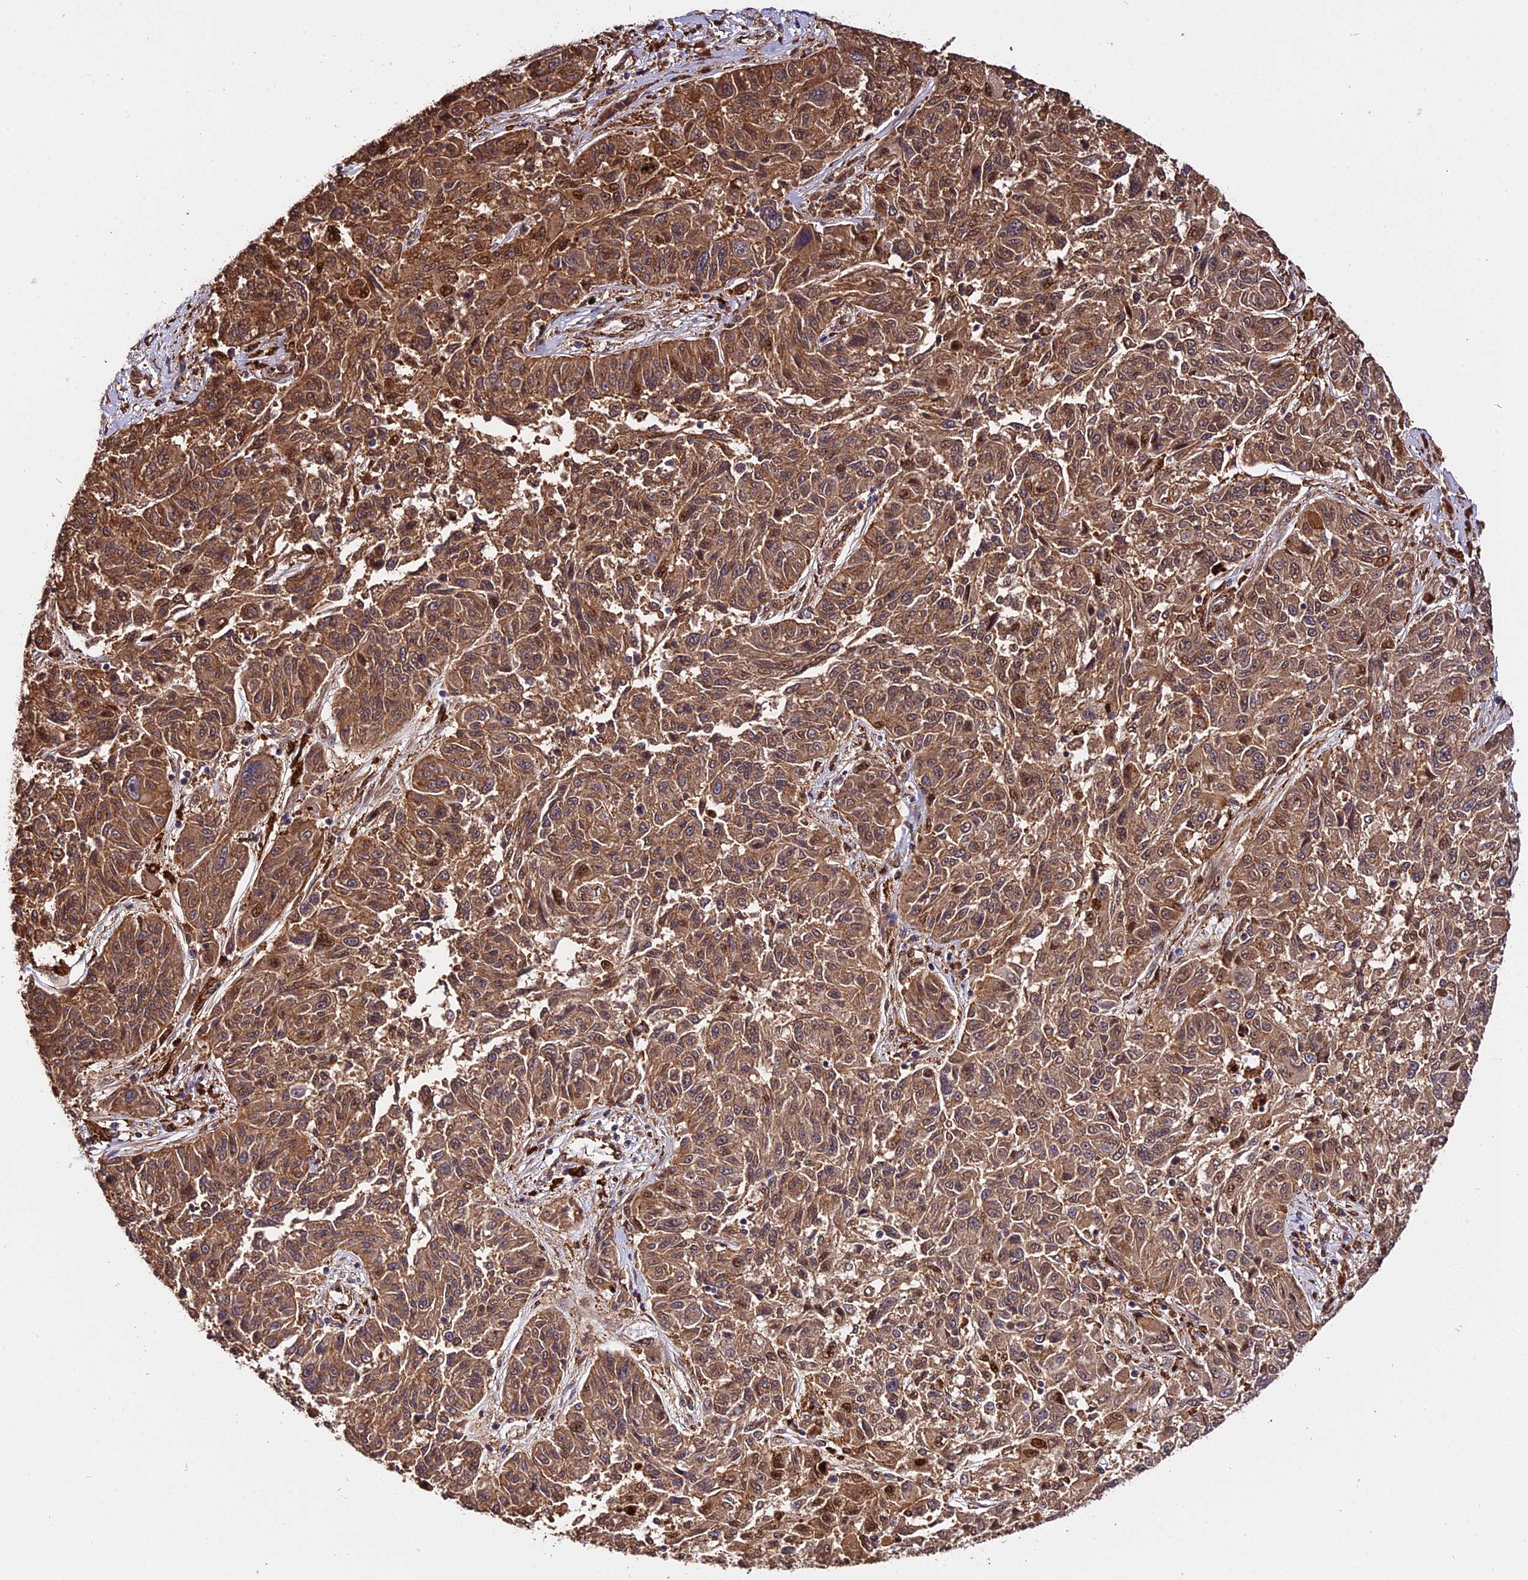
{"staining": {"intensity": "moderate", "quantity": ">75%", "location": "cytoplasmic/membranous,nuclear"}, "tissue": "melanoma", "cell_type": "Tumor cells", "image_type": "cancer", "snomed": [{"axis": "morphology", "description": "Malignant melanoma, NOS"}, {"axis": "topography", "description": "Skin"}], "caption": "Approximately >75% of tumor cells in melanoma demonstrate moderate cytoplasmic/membranous and nuclear protein expression as visualized by brown immunohistochemical staining.", "gene": "HERPUD1", "patient": {"sex": "male", "age": 53}}